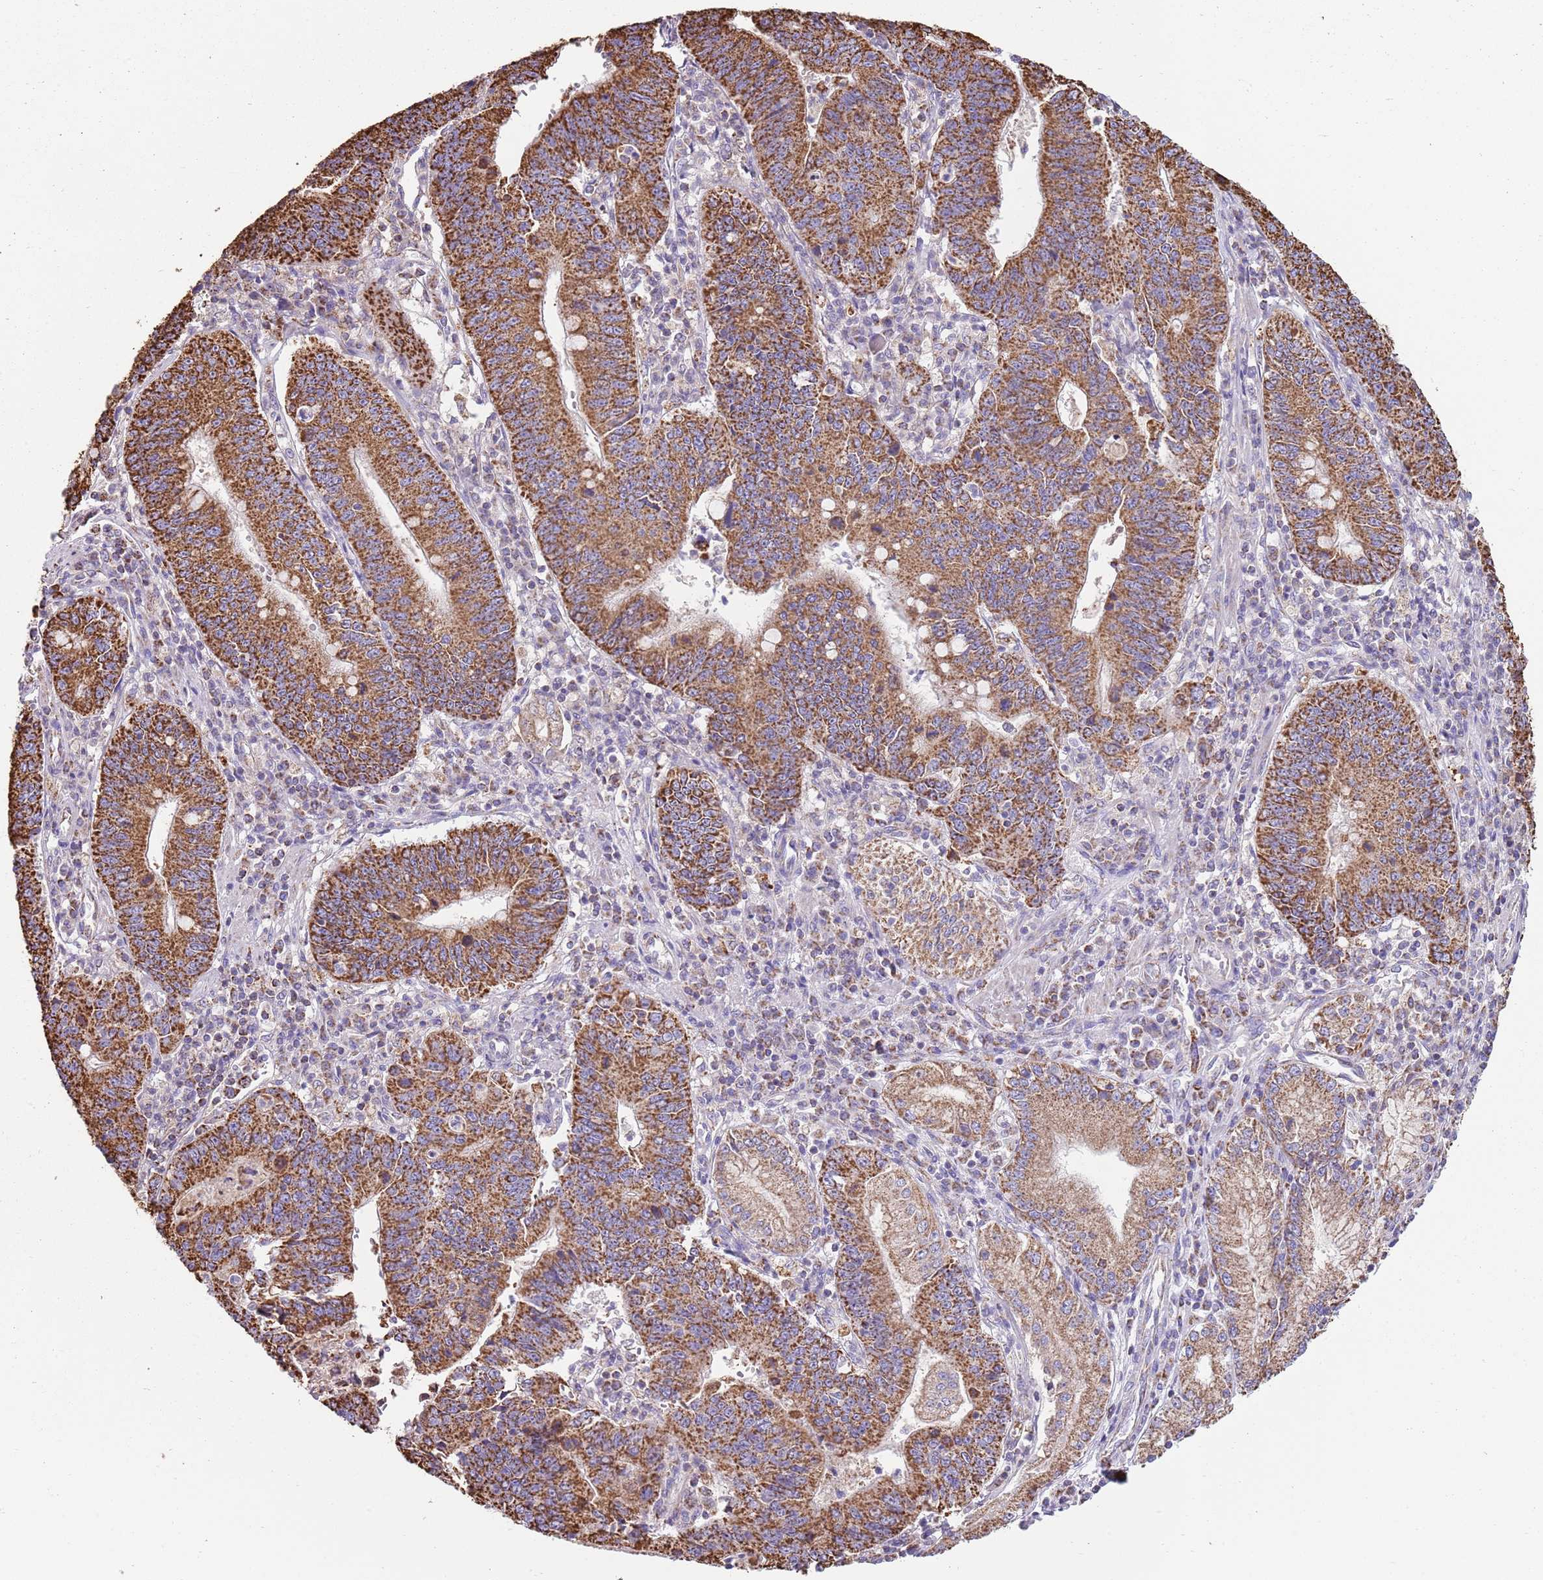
{"staining": {"intensity": "strong", "quantity": ">75%", "location": "cytoplasmic/membranous"}, "tissue": "stomach cancer", "cell_type": "Tumor cells", "image_type": "cancer", "snomed": [{"axis": "morphology", "description": "Adenocarcinoma, NOS"}, {"axis": "topography", "description": "Stomach"}], "caption": "Immunohistochemical staining of stomach adenocarcinoma demonstrates high levels of strong cytoplasmic/membranous protein positivity in about >75% of tumor cells.", "gene": "TTLL1", "patient": {"sex": "male", "age": 59}}